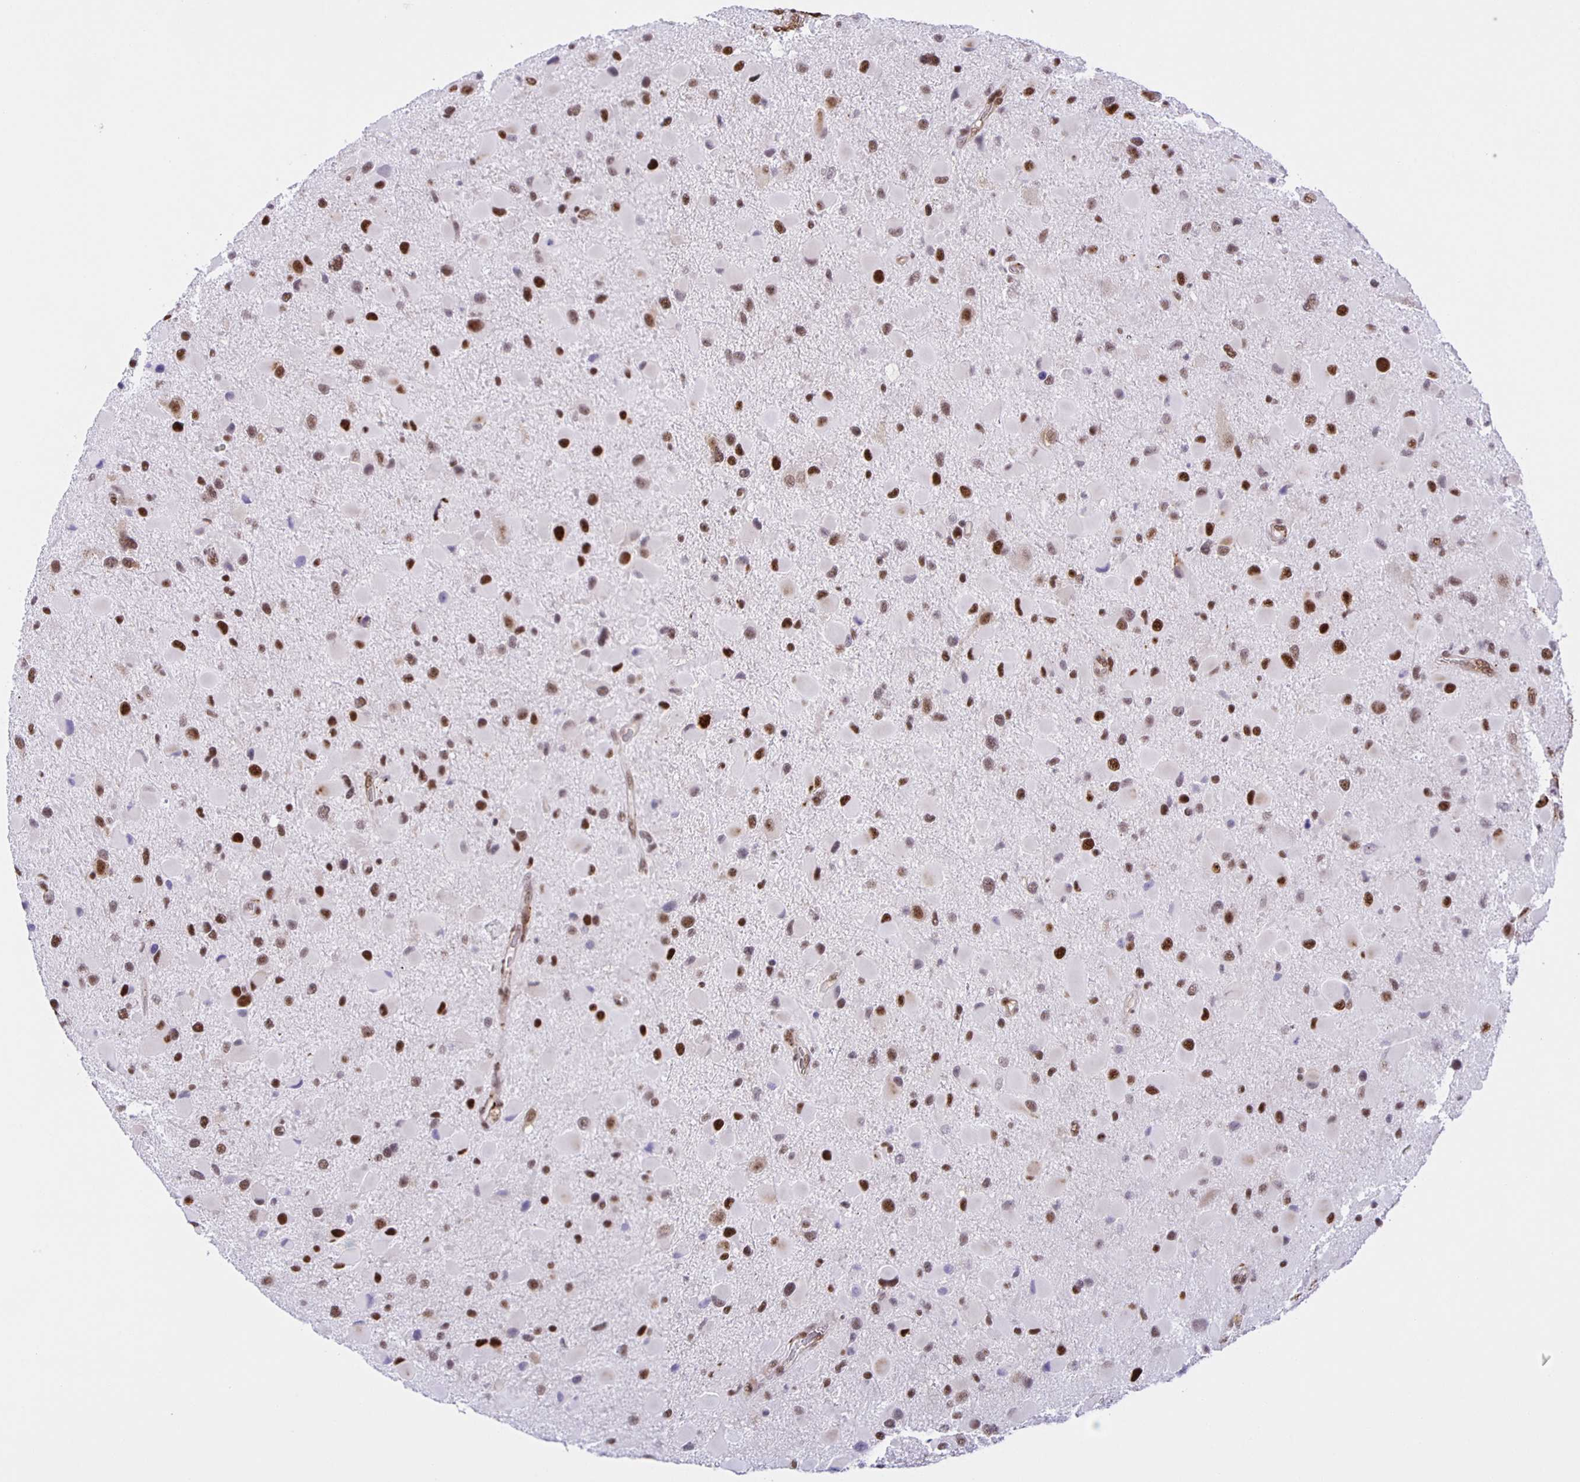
{"staining": {"intensity": "strong", "quantity": "25%-75%", "location": "nuclear"}, "tissue": "glioma", "cell_type": "Tumor cells", "image_type": "cancer", "snomed": [{"axis": "morphology", "description": "Glioma, malignant, Low grade"}, {"axis": "topography", "description": "Brain"}], "caption": "Protein expression analysis of human glioma reveals strong nuclear staining in about 25%-75% of tumor cells.", "gene": "ZRANB2", "patient": {"sex": "female", "age": 32}}